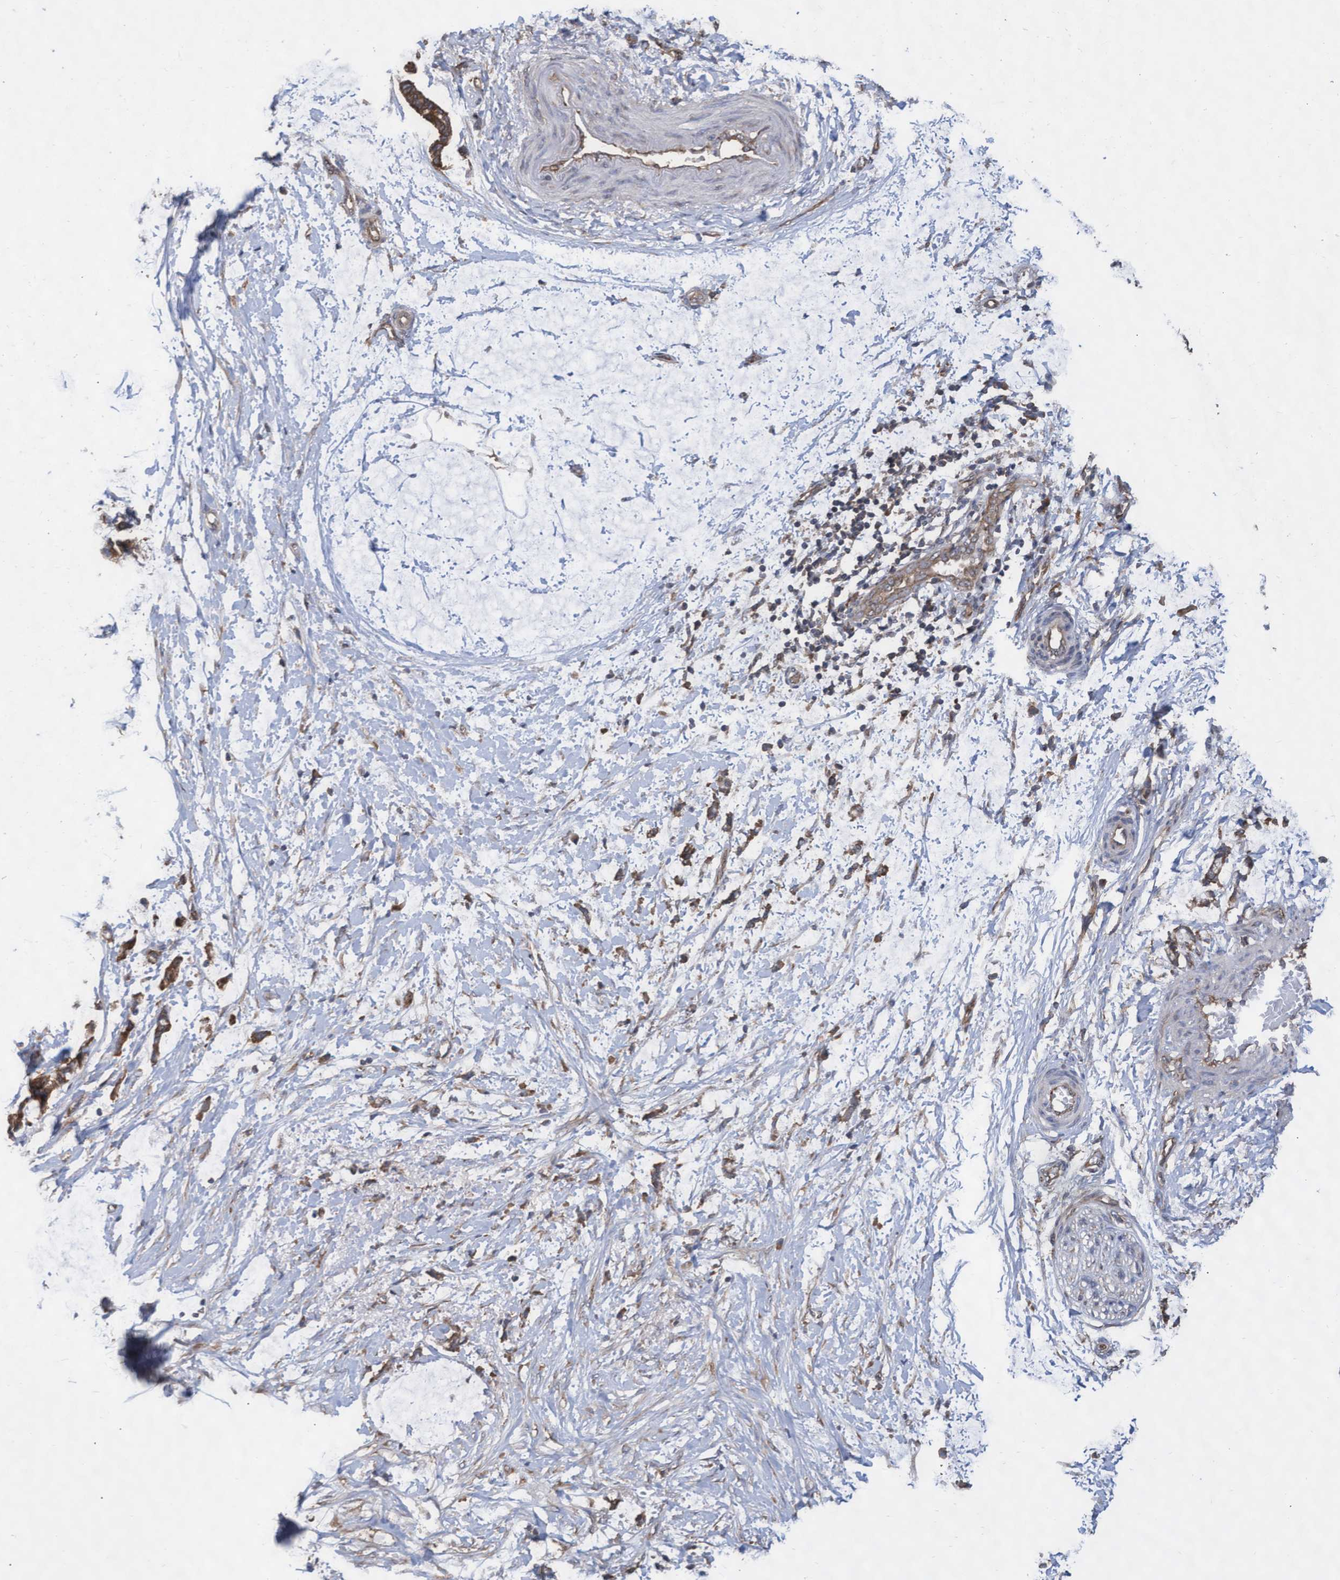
{"staining": {"intensity": "weak", "quantity": "25%-75%", "location": "cytoplasmic/membranous"}, "tissue": "adipose tissue", "cell_type": "Adipocytes", "image_type": "normal", "snomed": [{"axis": "morphology", "description": "Normal tissue, NOS"}, {"axis": "morphology", "description": "Adenocarcinoma, NOS"}, {"axis": "topography", "description": "Colon"}, {"axis": "topography", "description": "Peripheral nerve tissue"}], "caption": "An image of human adipose tissue stained for a protein exhibits weak cytoplasmic/membranous brown staining in adipocytes.", "gene": "ABCF2", "patient": {"sex": "male", "age": 14}}